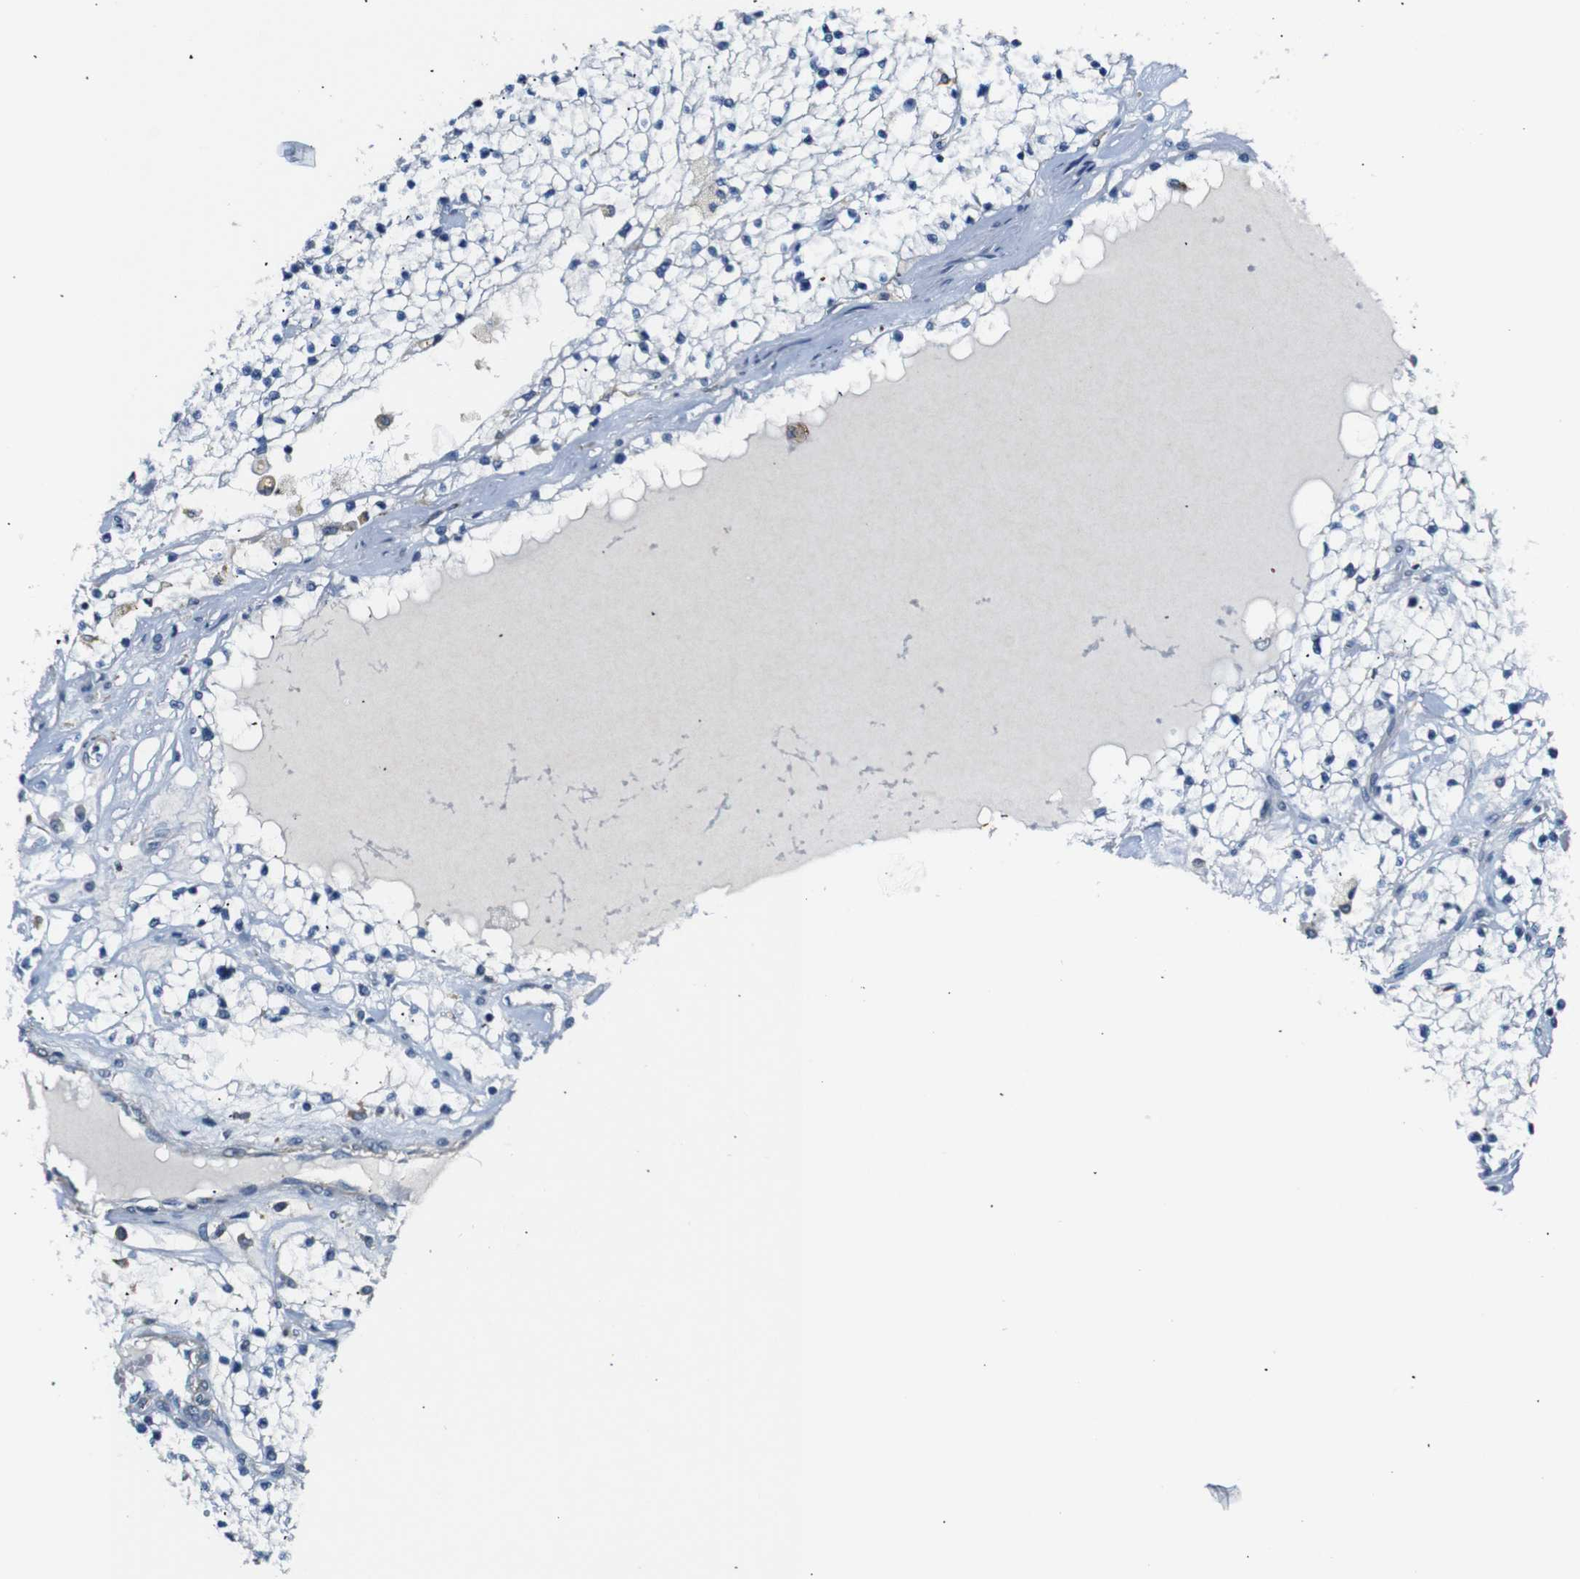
{"staining": {"intensity": "negative", "quantity": "none", "location": "none"}, "tissue": "renal cancer", "cell_type": "Tumor cells", "image_type": "cancer", "snomed": [{"axis": "morphology", "description": "Adenocarcinoma, NOS"}, {"axis": "topography", "description": "Kidney"}], "caption": "IHC of human adenocarcinoma (renal) reveals no expression in tumor cells.", "gene": "PARN", "patient": {"sex": "male", "age": 68}}